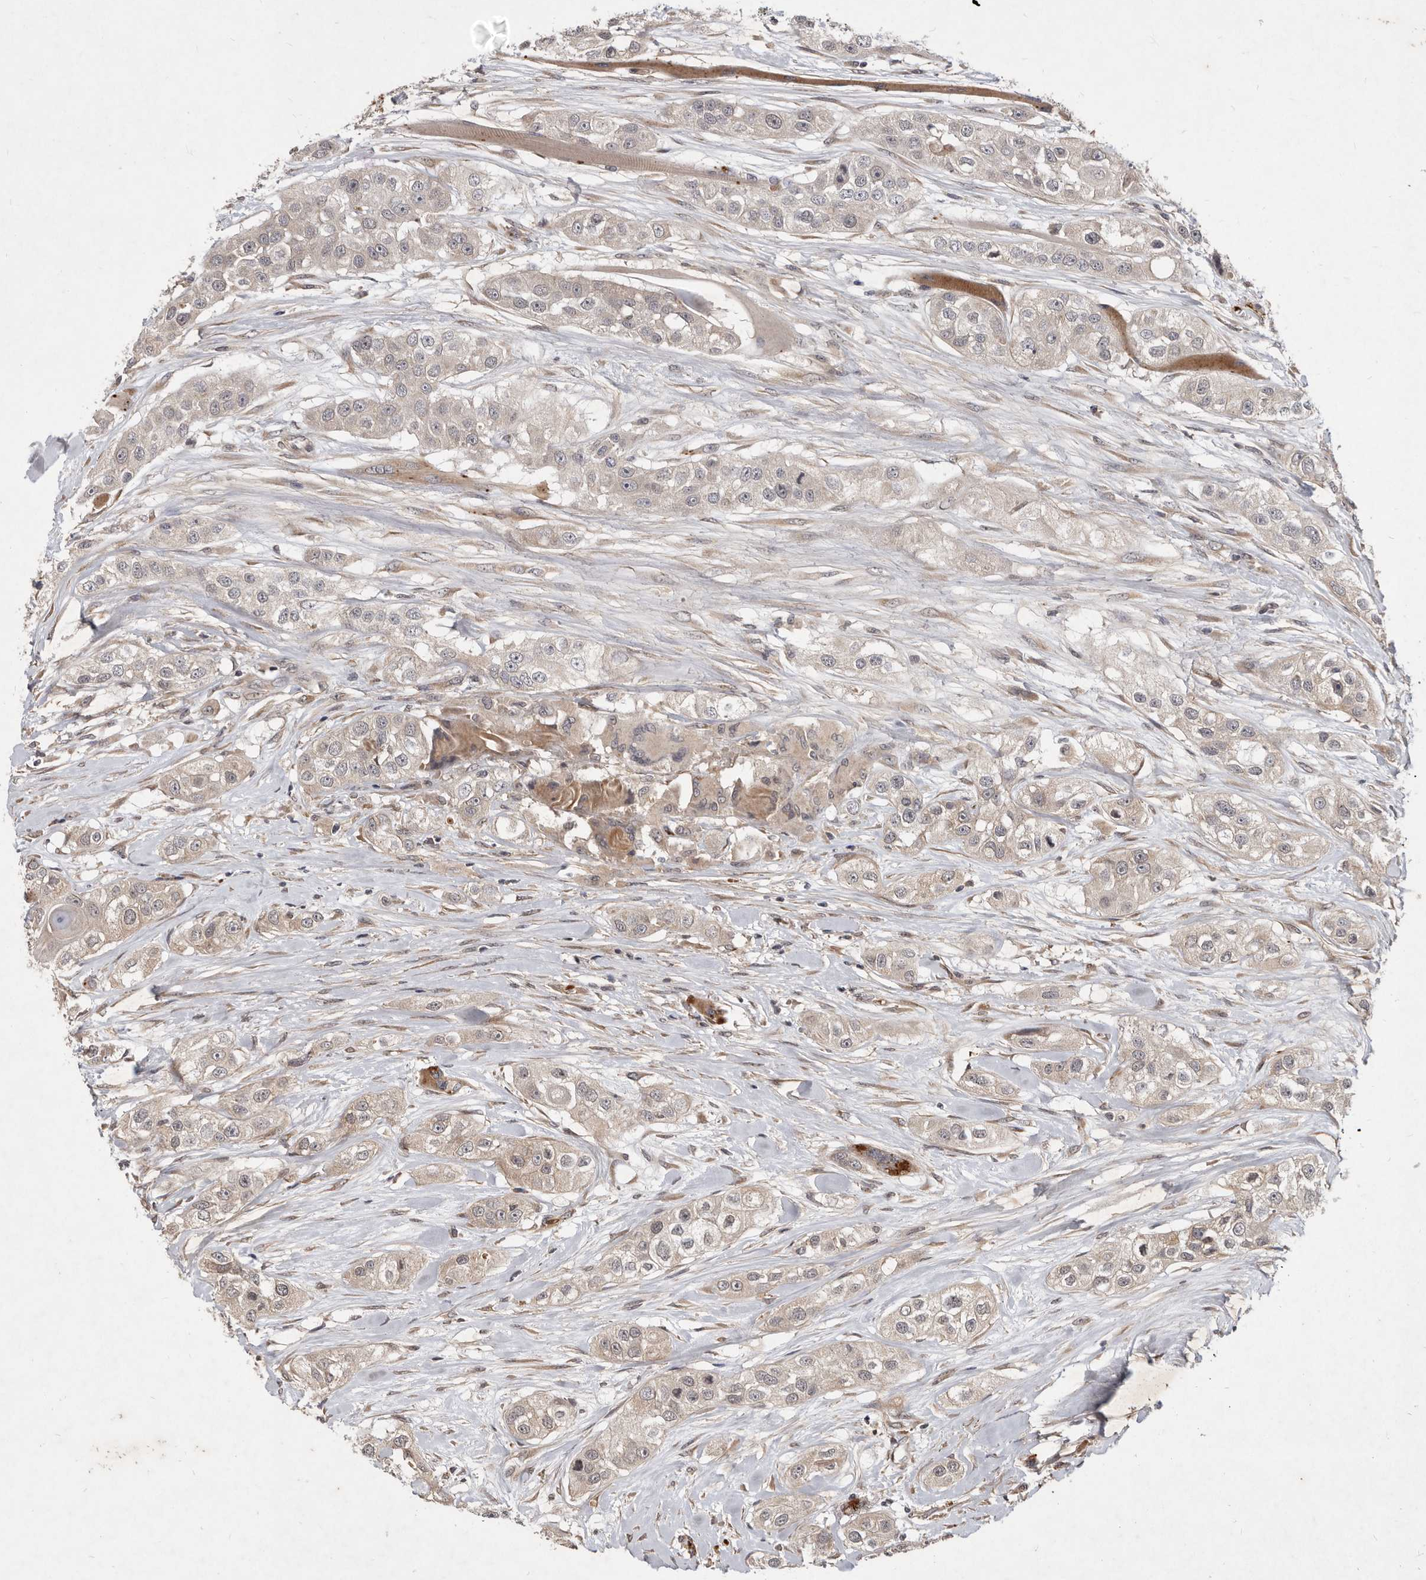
{"staining": {"intensity": "weak", "quantity": "25%-75%", "location": "cytoplasmic/membranous"}, "tissue": "head and neck cancer", "cell_type": "Tumor cells", "image_type": "cancer", "snomed": [{"axis": "morphology", "description": "Normal tissue, NOS"}, {"axis": "morphology", "description": "Squamous cell carcinoma, NOS"}, {"axis": "topography", "description": "Skeletal muscle"}, {"axis": "topography", "description": "Head-Neck"}], "caption": "This micrograph exhibits head and neck cancer stained with immunohistochemistry (IHC) to label a protein in brown. The cytoplasmic/membranous of tumor cells show weak positivity for the protein. Nuclei are counter-stained blue.", "gene": "DNAJC28", "patient": {"sex": "male", "age": 51}}